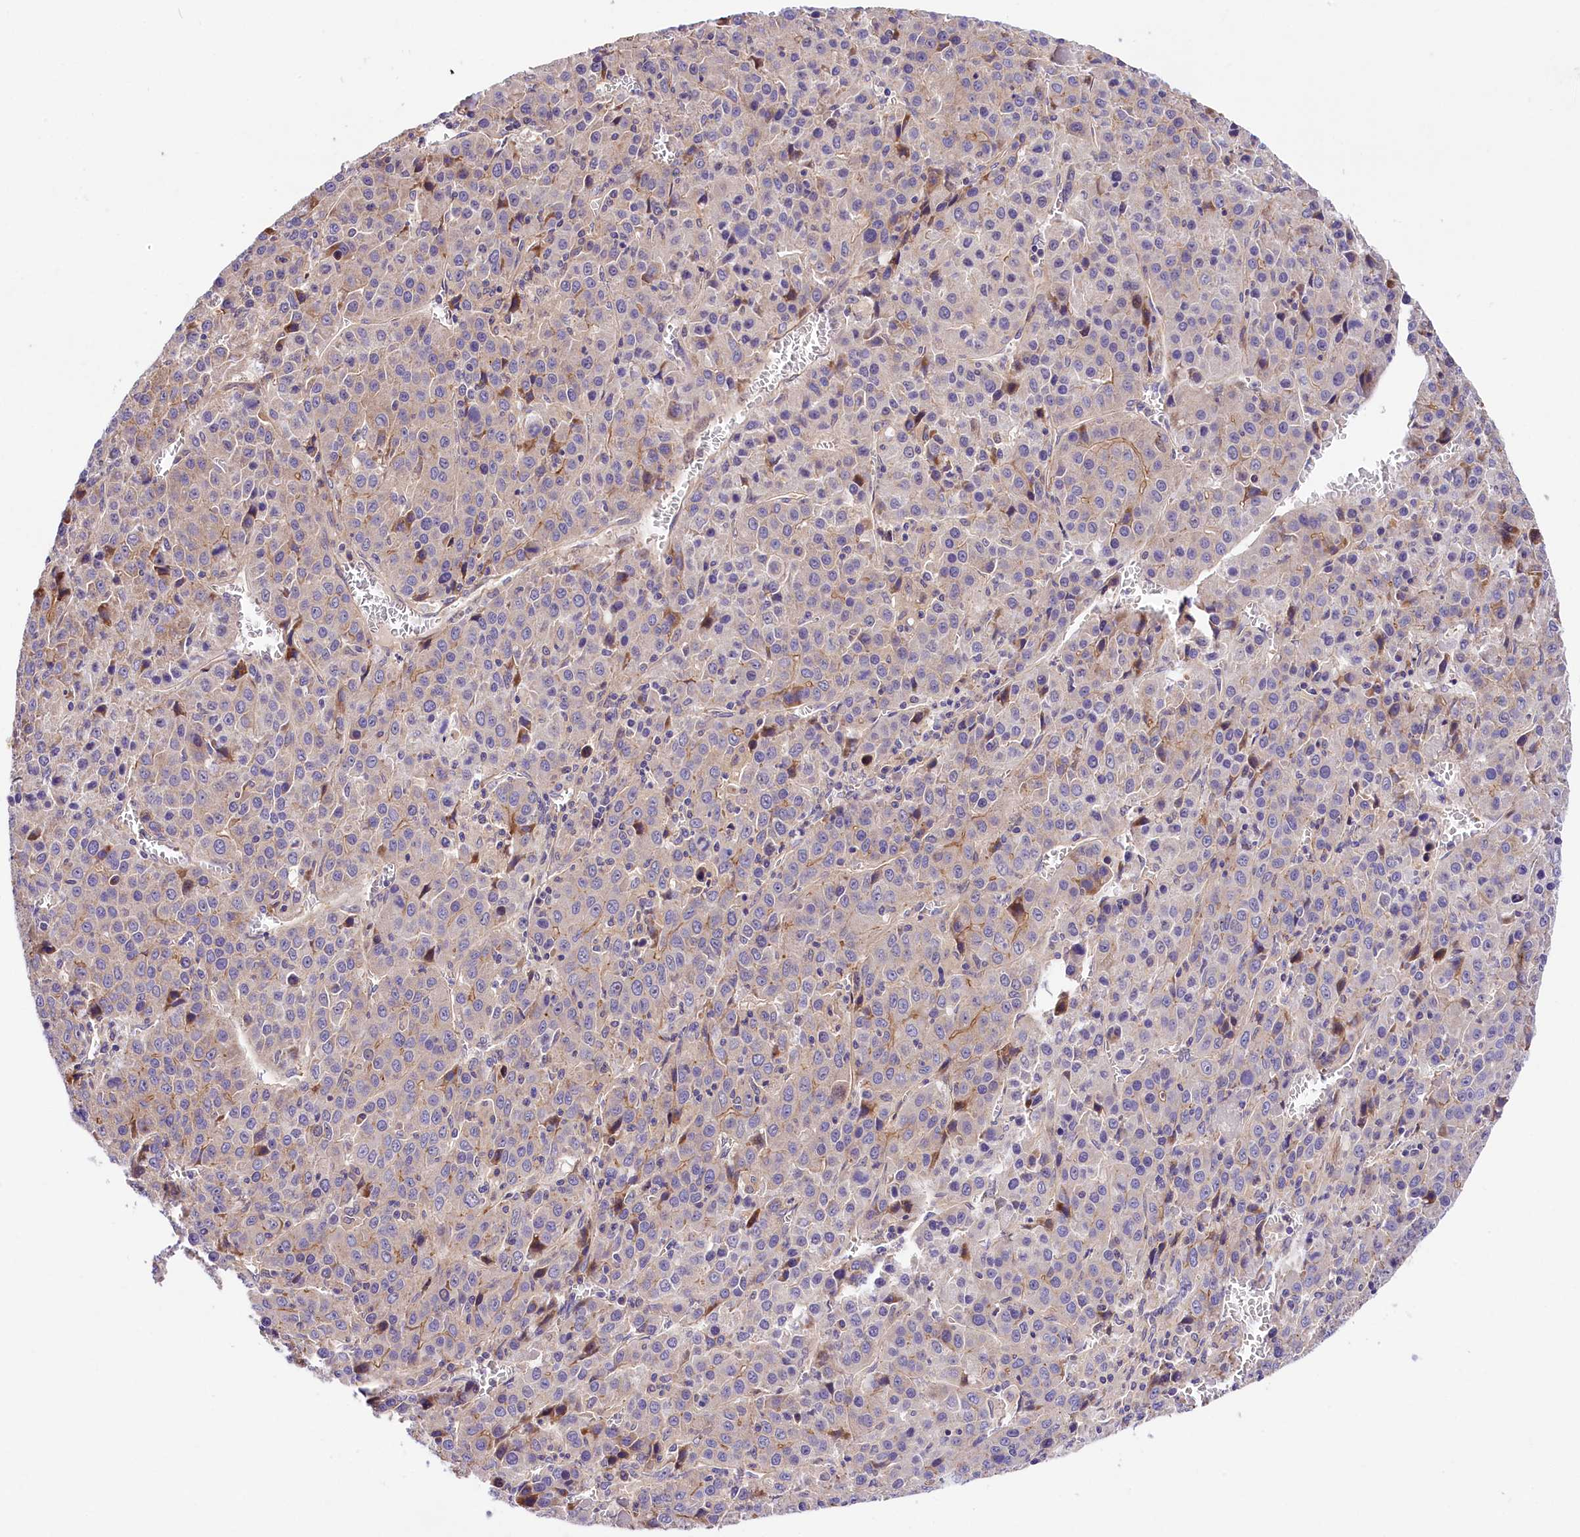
{"staining": {"intensity": "weak", "quantity": "<25%", "location": "cytoplasmic/membranous"}, "tissue": "liver cancer", "cell_type": "Tumor cells", "image_type": "cancer", "snomed": [{"axis": "morphology", "description": "Carcinoma, Hepatocellular, NOS"}, {"axis": "topography", "description": "Liver"}], "caption": "Immunohistochemistry (IHC) histopathology image of human liver cancer (hepatocellular carcinoma) stained for a protein (brown), which exhibits no expression in tumor cells.", "gene": "ARMC6", "patient": {"sex": "female", "age": 53}}